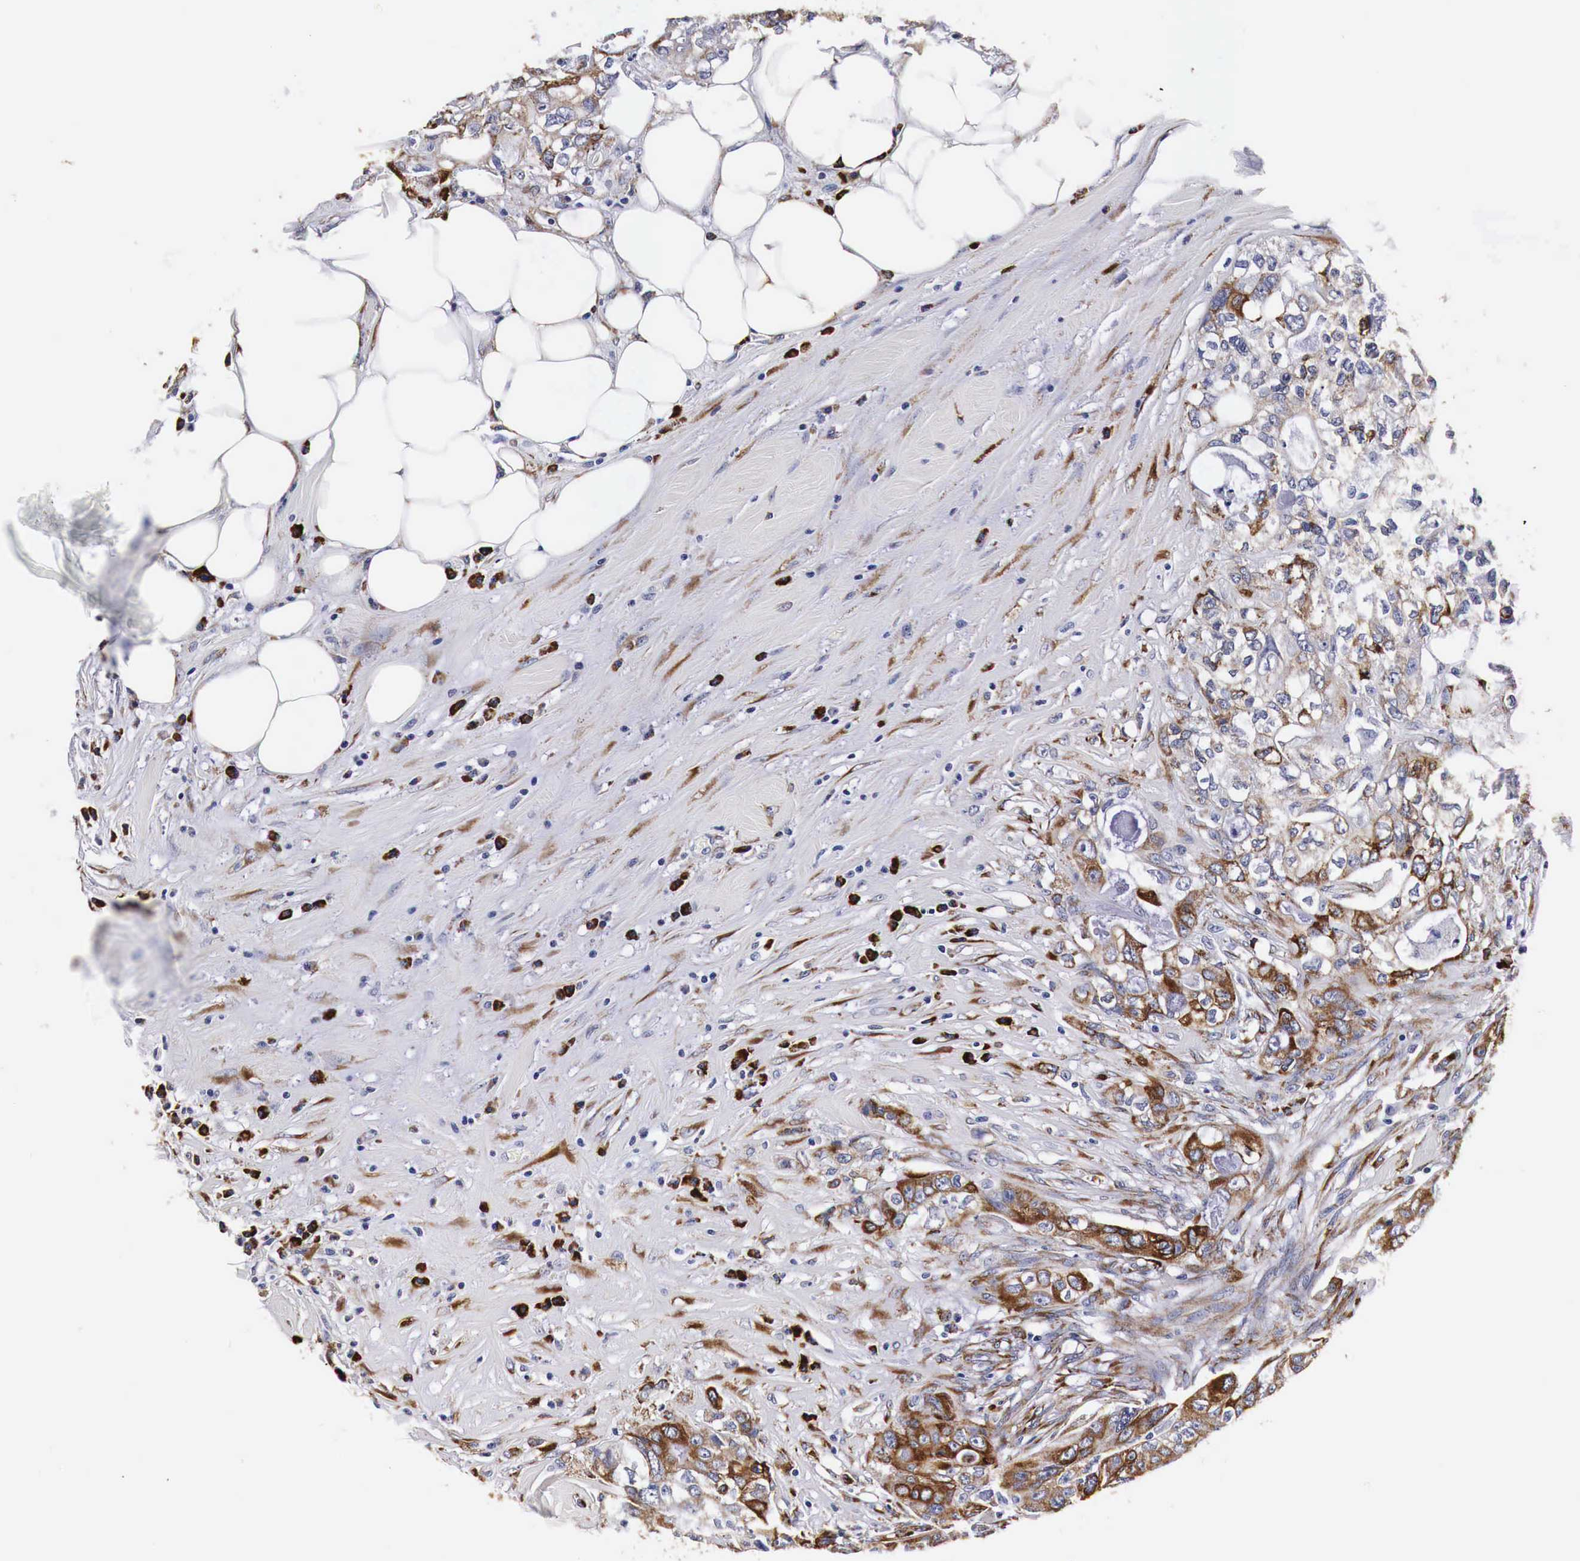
{"staining": {"intensity": "moderate", "quantity": ">75%", "location": "cytoplasmic/membranous"}, "tissue": "colorectal cancer", "cell_type": "Tumor cells", "image_type": "cancer", "snomed": [{"axis": "morphology", "description": "Adenocarcinoma, NOS"}, {"axis": "topography", "description": "Rectum"}], "caption": "Immunohistochemistry staining of colorectal cancer (adenocarcinoma), which reveals medium levels of moderate cytoplasmic/membranous staining in about >75% of tumor cells indicating moderate cytoplasmic/membranous protein positivity. The staining was performed using DAB (brown) for protein detection and nuclei were counterstained in hematoxylin (blue).", "gene": "CKAP4", "patient": {"sex": "female", "age": 57}}